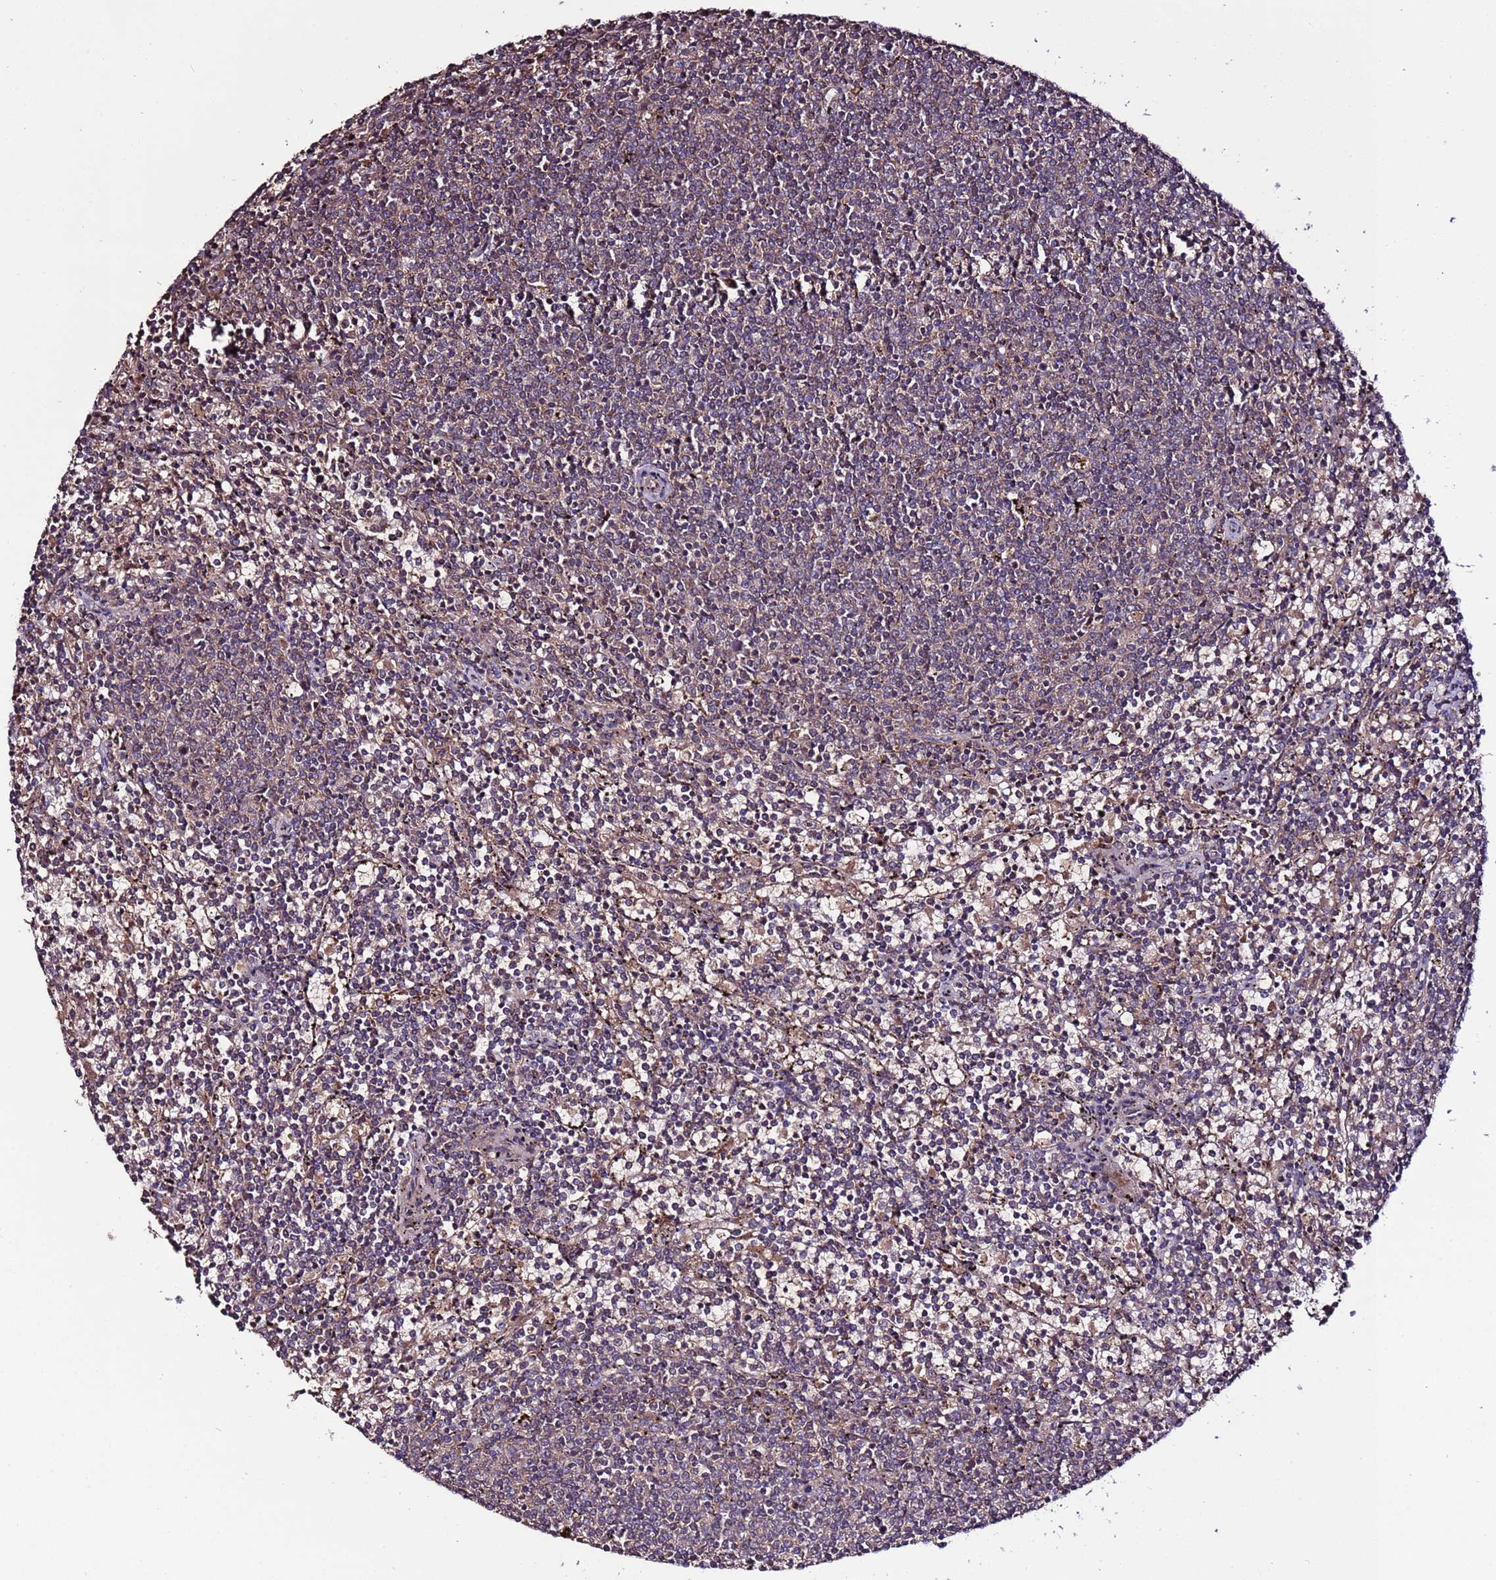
{"staining": {"intensity": "weak", "quantity": "<25%", "location": "cytoplasmic/membranous"}, "tissue": "lymphoma", "cell_type": "Tumor cells", "image_type": "cancer", "snomed": [{"axis": "morphology", "description": "Malignant lymphoma, non-Hodgkin's type, Low grade"}, {"axis": "topography", "description": "Spleen"}], "caption": "Tumor cells are negative for brown protein staining in lymphoma.", "gene": "RPS15A", "patient": {"sex": "female", "age": 50}}